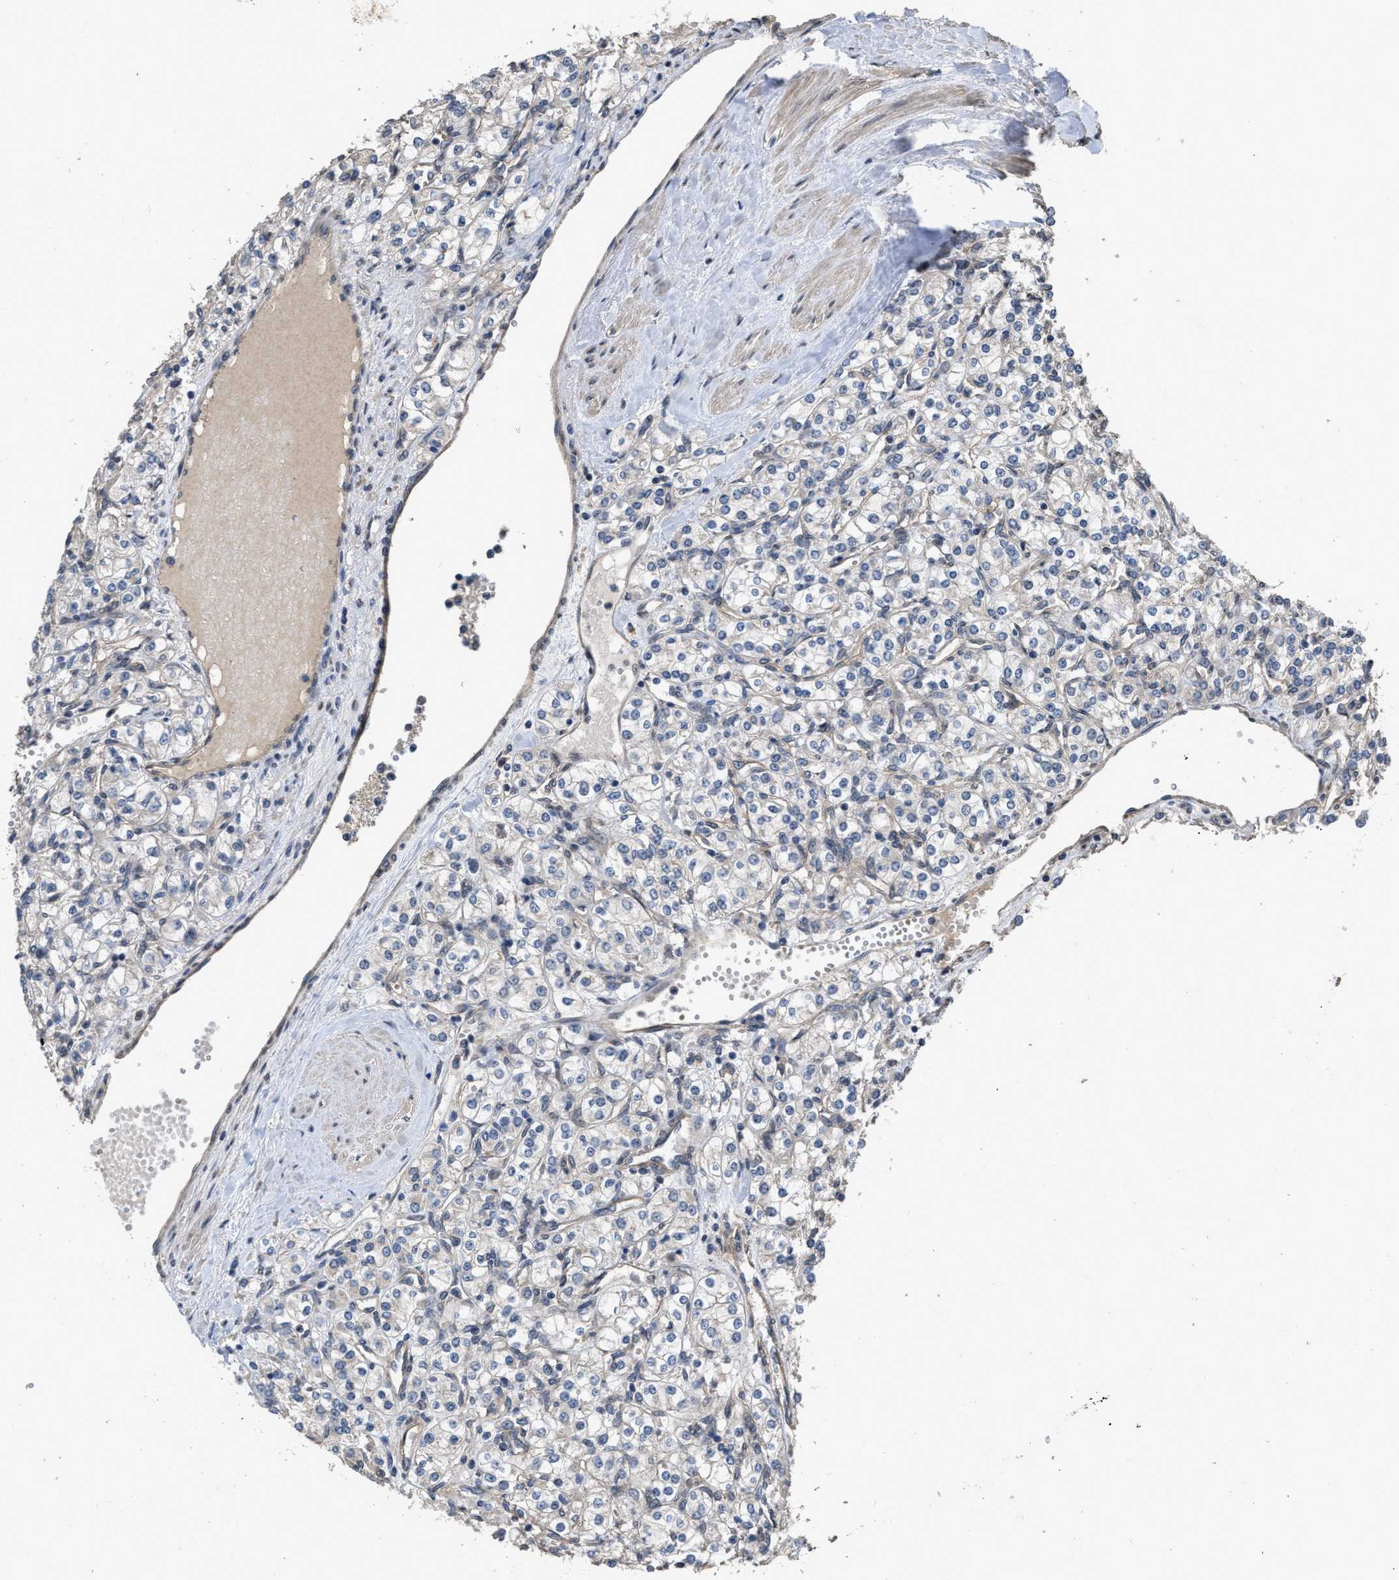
{"staining": {"intensity": "negative", "quantity": "none", "location": "none"}, "tissue": "renal cancer", "cell_type": "Tumor cells", "image_type": "cancer", "snomed": [{"axis": "morphology", "description": "Adenocarcinoma, NOS"}, {"axis": "topography", "description": "Kidney"}], "caption": "A micrograph of human renal adenocarcinoma is negative for staining in tumor cells. Brightfield microscopy of IHC stained with DAB (3,3'-diaminobenzidine) (brown) and hematoxylin (blue), captured at high magnification.", "gene": "UTRN", "patient": {"sex": "male", "age": 77}}